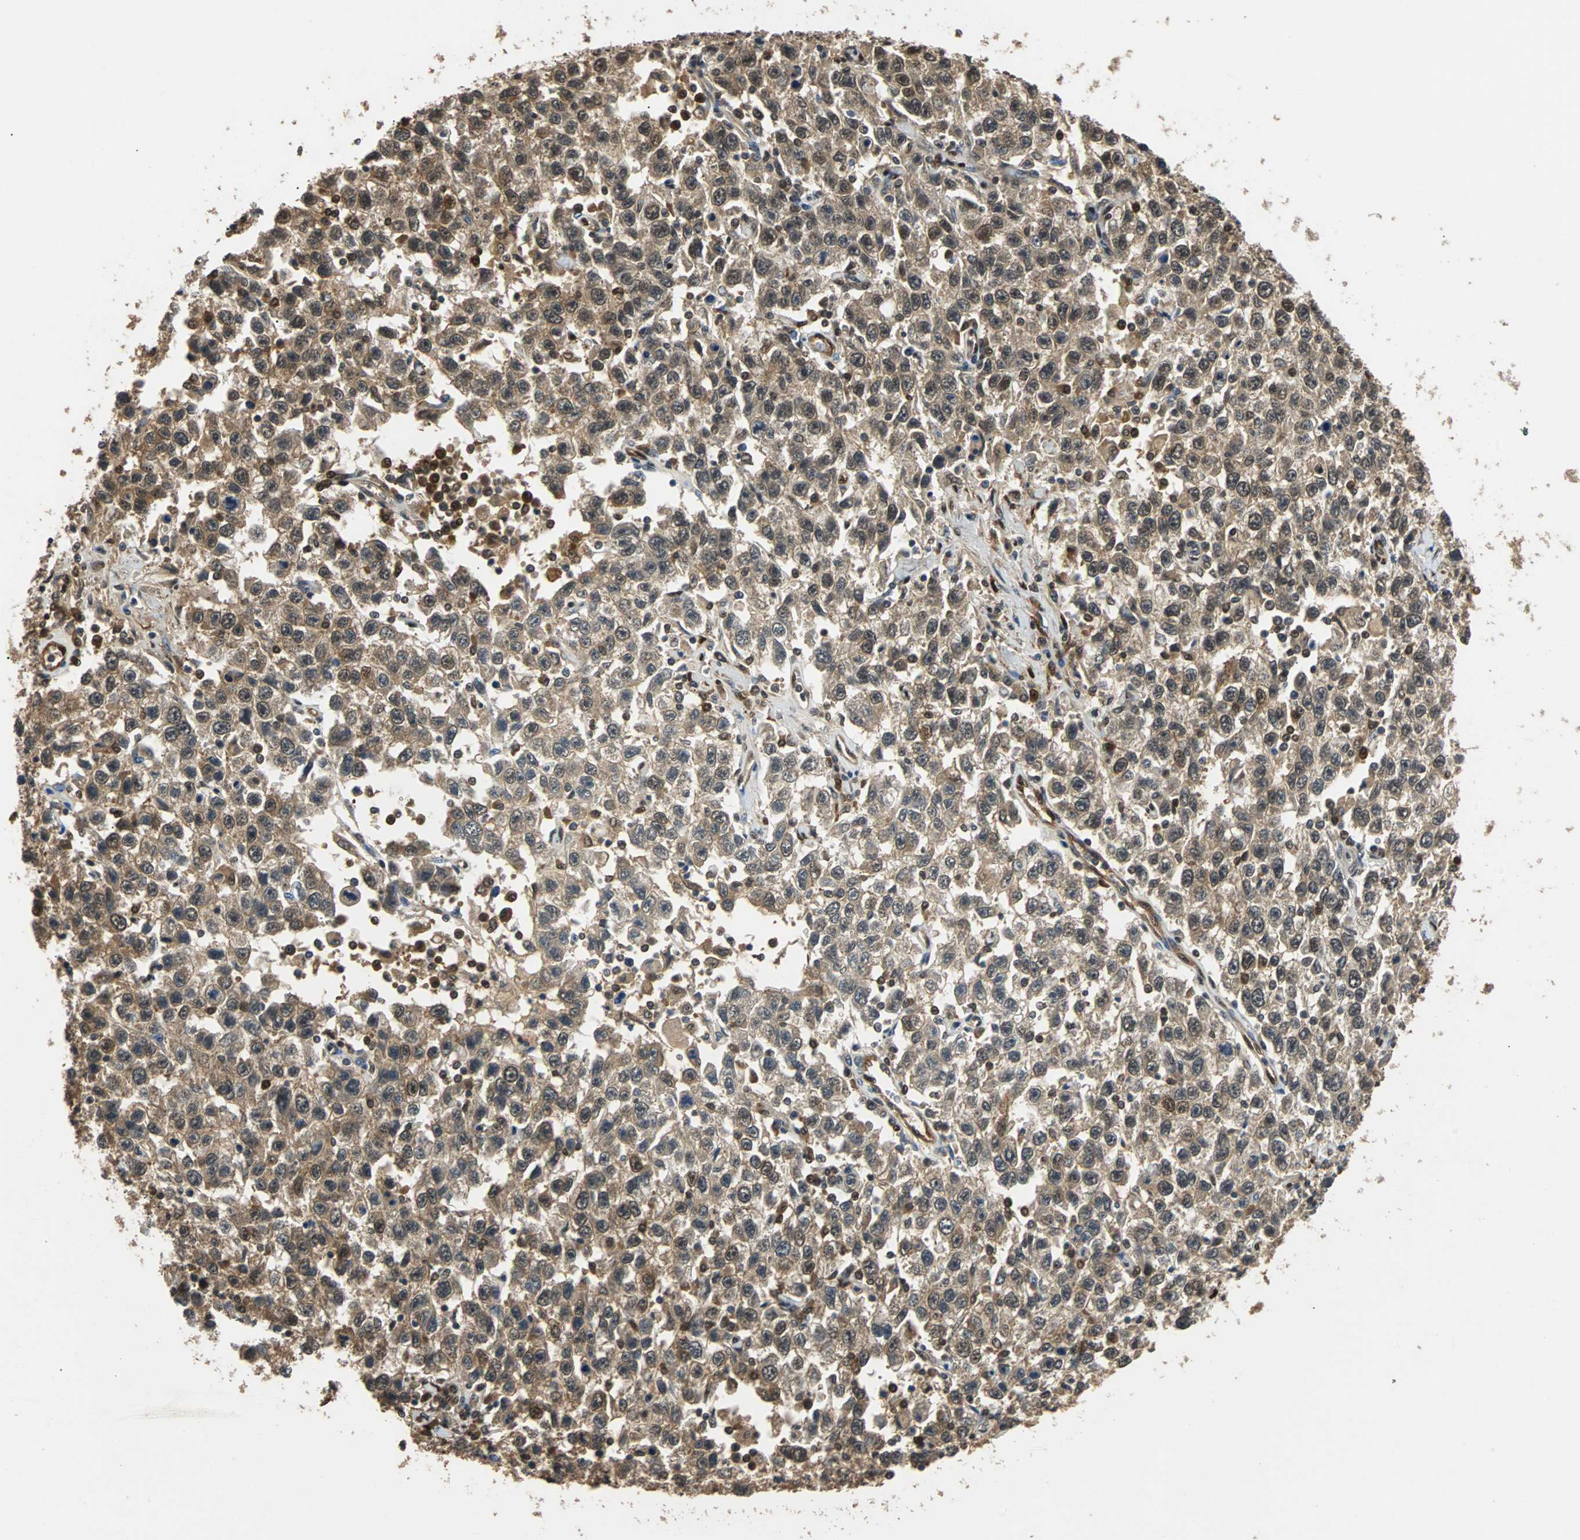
{"staining": {"intensity": "weak", "quantity": ">75%", "location": "cytoplasmic/membranous,nuclear"}, "tissue": "testis cancer", "cell_type": "Tumor cells", "image_type": "cancer", "snomed": [{"axis": "morphology", "description": "Seminoma, NOS"}, {"axis": "topography", "description": "Testis"}], "caption": "Protein analysis of seminoma (testis) tissue reveals weak cytoplasmic/membranous and nuclear staining in about >75% of tumor cells.", "gene": "PRDX6", "patient": {"sex": "male", "age": 41}}